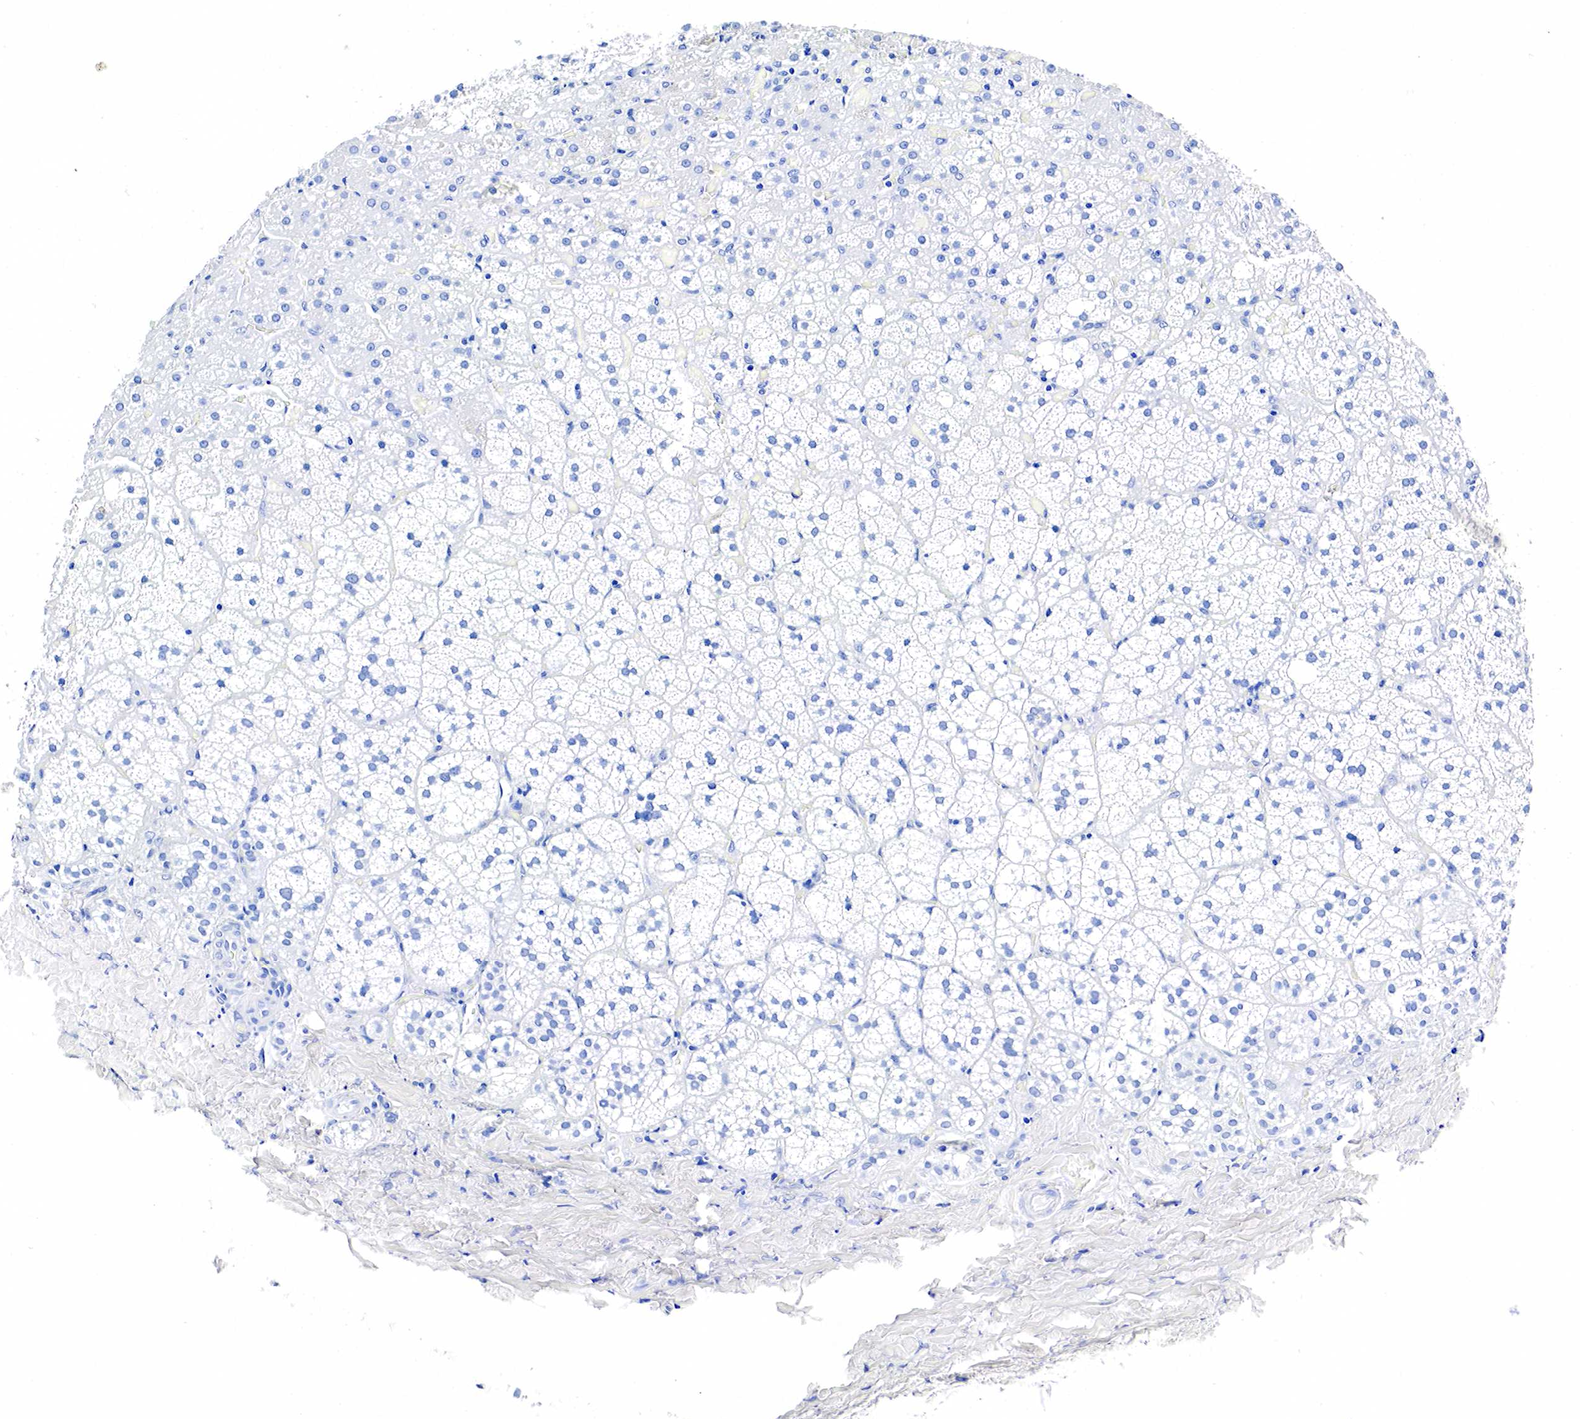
{"staining": {"intensity": "negative", "quantity": "none", "location": "none"}, "tissue": "adrenal gland", "cell_type": "Glandular cells", "image_type": "normal", "snomed": [{"axis": "morphology", "description": "Normal tissue, NOS"}, {"axis": "topography", "description": "Adrenal gland"}], "caption": "A high-resolution image shows immunohistochemistry (IHC) staining of benign adrenal gland, which demonstrates no significant positivity in glandular cells.", "gene": "GCG", "patient": {"sex": "male", "age": 53}}